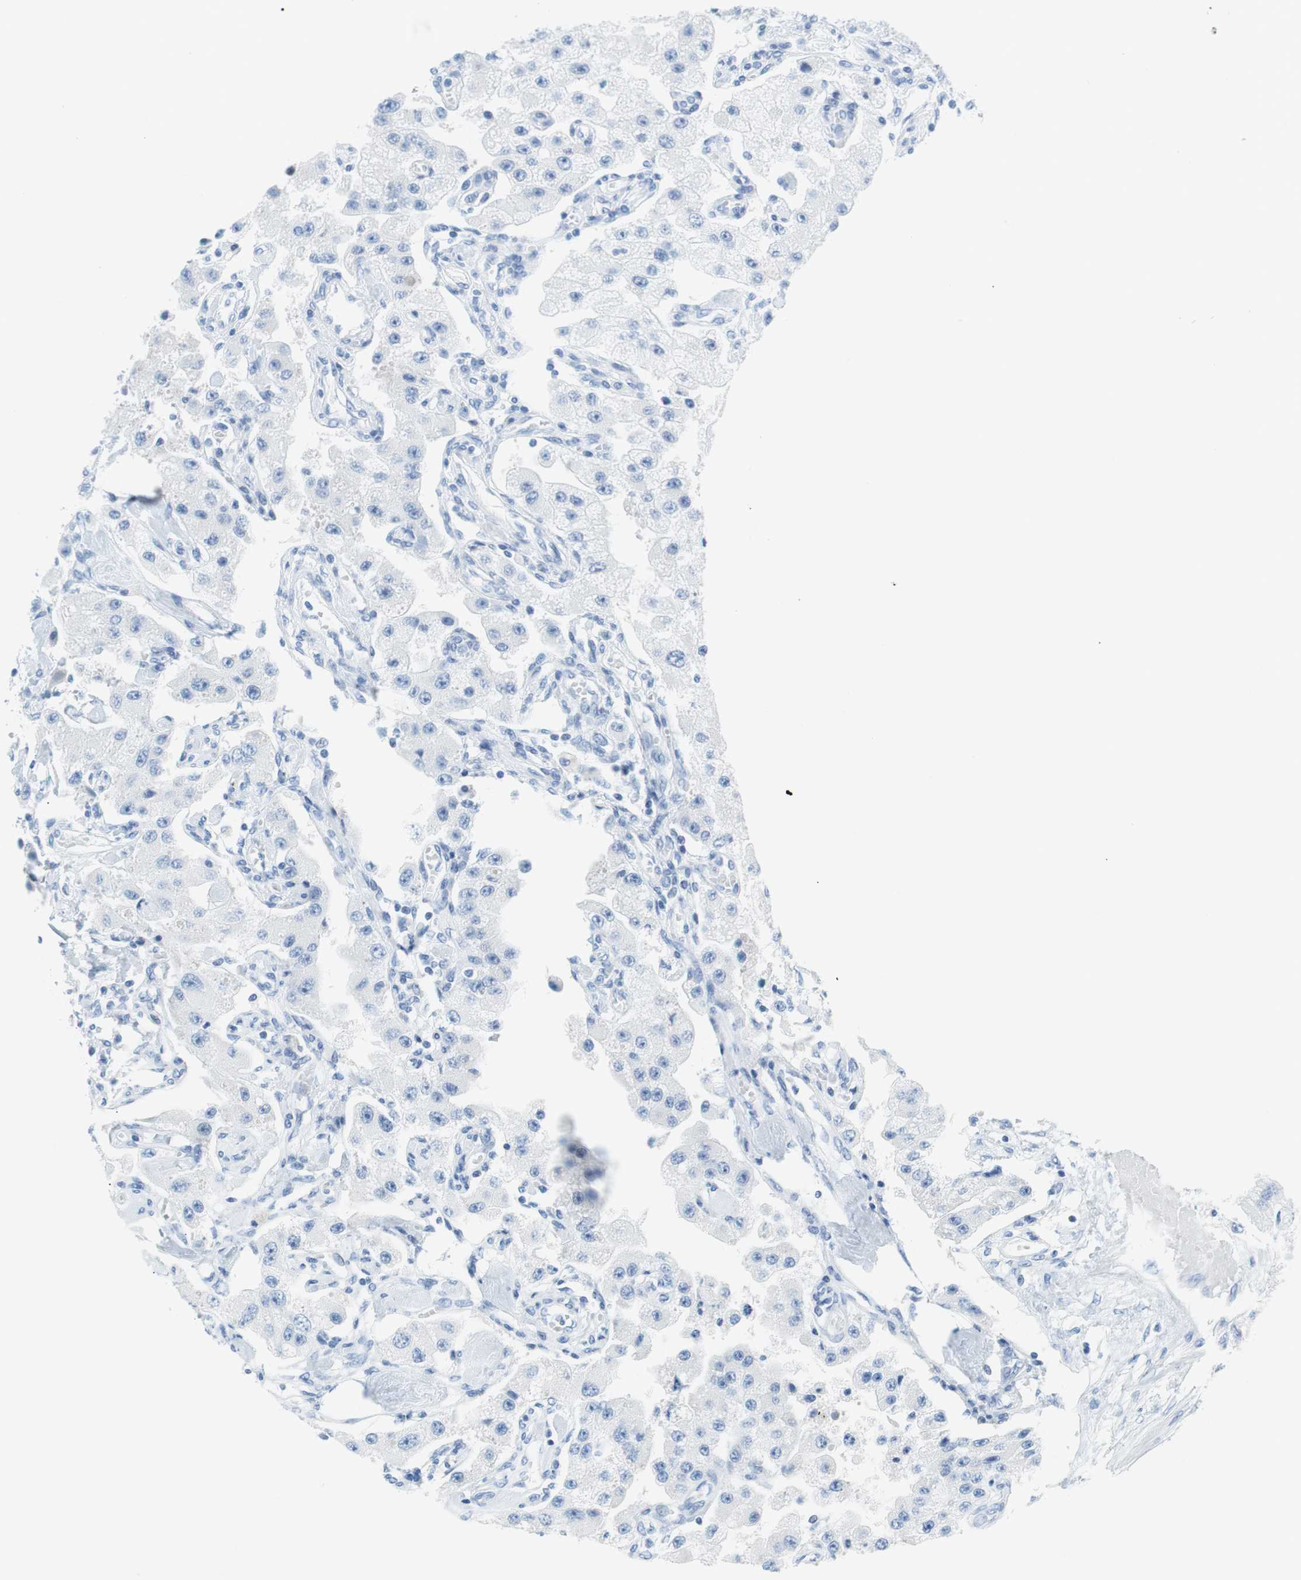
{"staining": {"intensity": "negative", "quantity": "none", "location": "none"}, "tissue": "carcinoid", "cell_type": "Tumor cells", "image_type": "cancer", "snomed": [{"axis": "morphology", "description": "Carcinoid, malignant, NOS"}, {"axis": "topography", "description": "Pancreas"}], "caption": "Micrograph shows no significant protein positivity in tumor cells of carcinoid (malignant). (Immunohistochemistry, brightfield microscopy, high magnification).", "gene": "MYH1", "patient": {"sex": "male", "age": 41}}